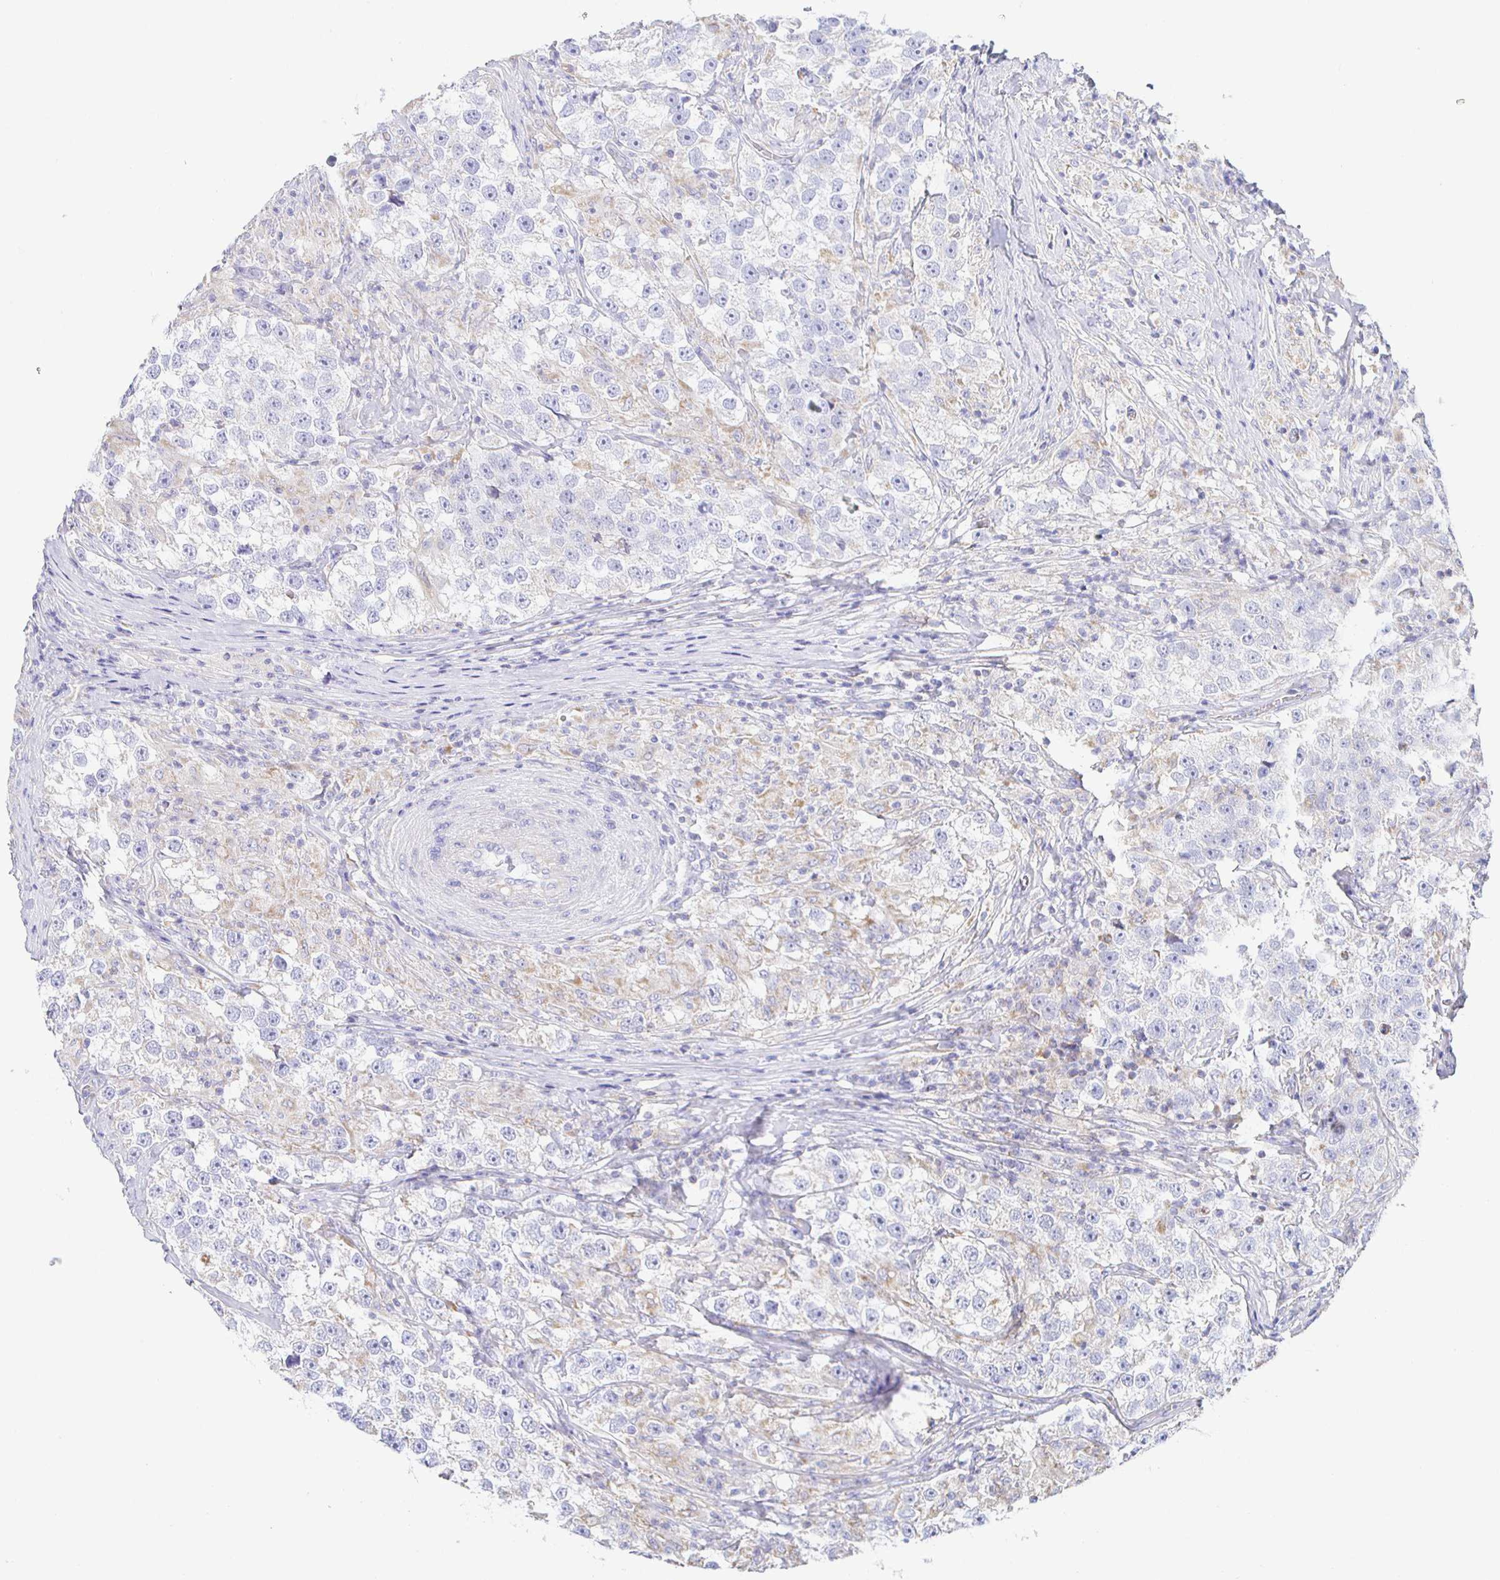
{"staining": {"intensity": "negative", "quantity": "none", "location": "none"}, "tissue": "testis cancer", "cell_type": "Tumor cells", "image_type": "cancer", "snomed": [{"axis": "morphology", "description": "Seminoma, NOS"}, {"axis": "topography", "description": "Testis"}], "caption": "Tumor cells show no significant expression in testis cancer (seminoma).", "gene": "SYNGR4", "patient": {"sex": "male", "age": 46}}